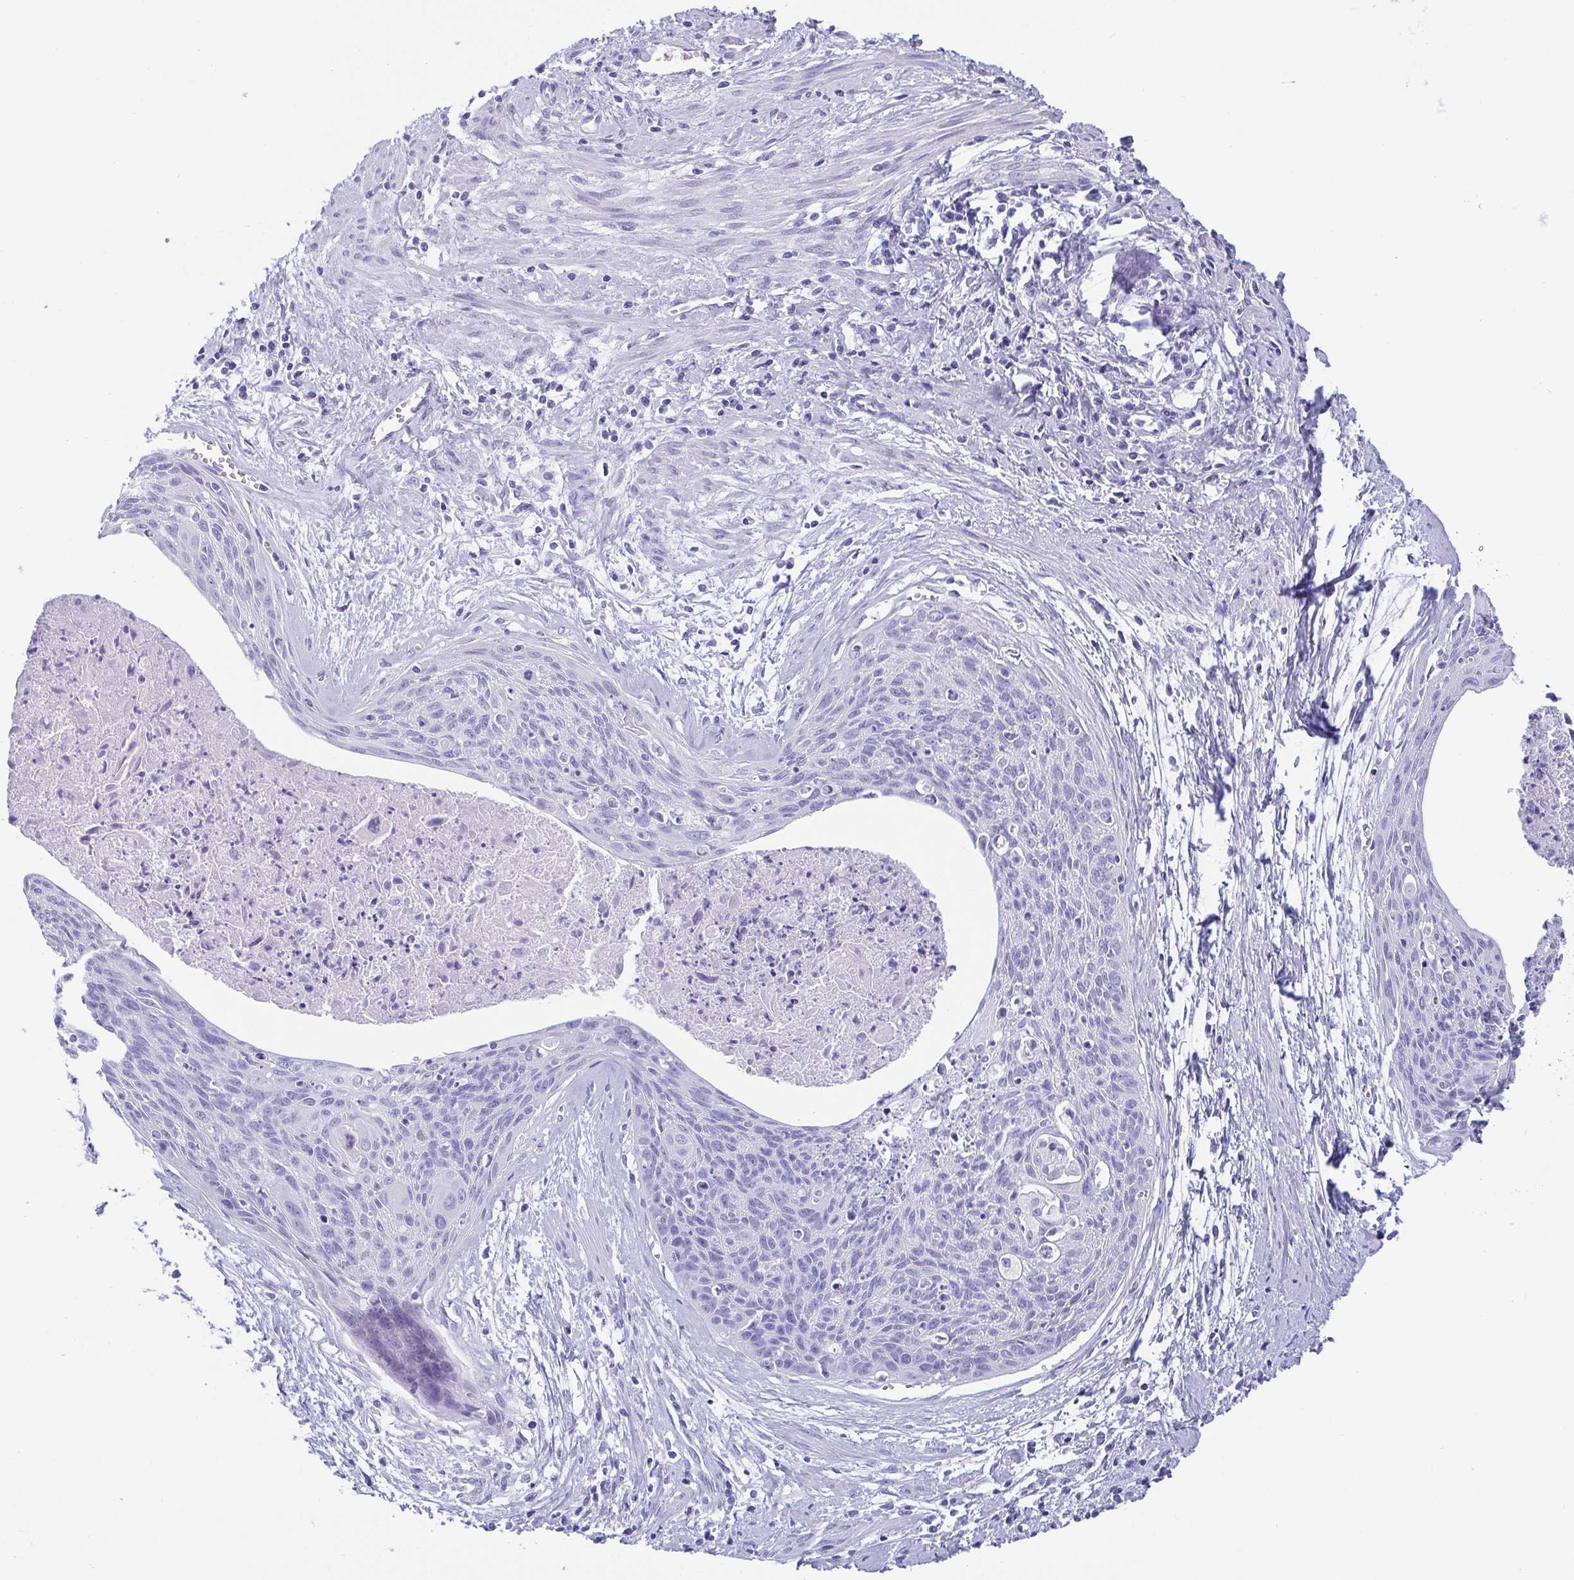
{"staining": {"intensity": "negative", "quantity": "none", "location": "none"}, "tissue": "cervical cancer", "cell_type": "Tumor cells", "image_type": "cancer", "snomed": [{"axis": "morphology", "description": "Squamous cell carcinoma, NOS"}, {"axis": "topography", "description": "Cervix"}], "caption": "This is an immunohistochemistry micrograph of cervical cancer (squamous cell carcinoma). There is no positivity in tumor cells.", "gene": "SCGN", "patient": {"sex": "female", "age": 55}}